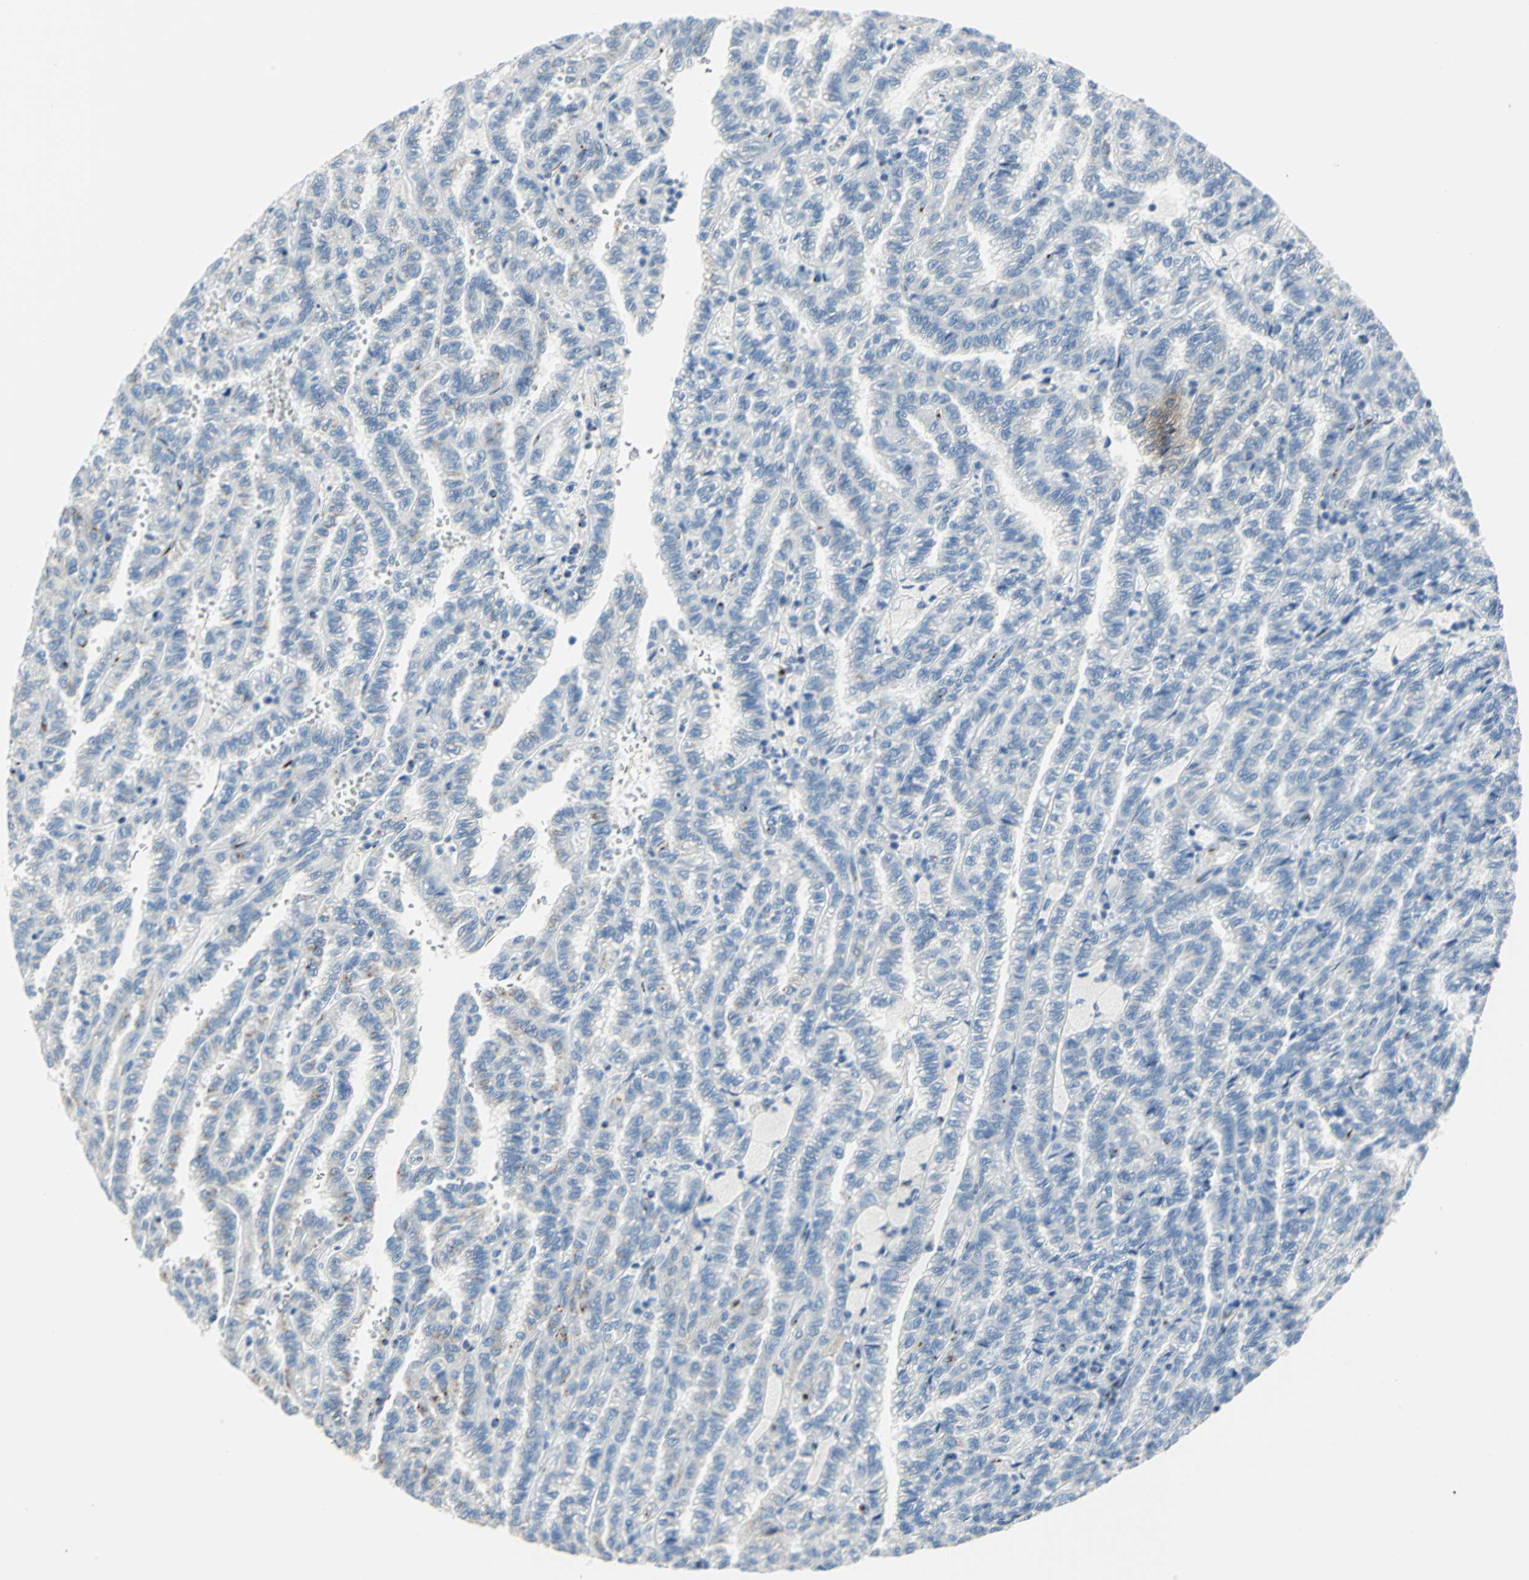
{"staining": {"intensity": "moderate", "quantity": "25%-75%", "location": "cytoplasmic/membranous"}, "tissue": "renal cancer", "cell_type": "Tumor cells", "image_type": "cancer", "snomed": [{"axis": "morphology", "description": "Inflammation, NOS"}, {"axis": "morphology", "description": "Adenocarcinoma, NOS"}, {"axis": "topography", "description": "Kidney"}], "caption": "The photomicrograph shows a brown stain indicating the presence of a protein in the cytoplasmic/membranous of tumor cells in renal cancer (adenocarcinoma).", "gene": "GPR3", "patient": {"sex": "male", "age": 68}}